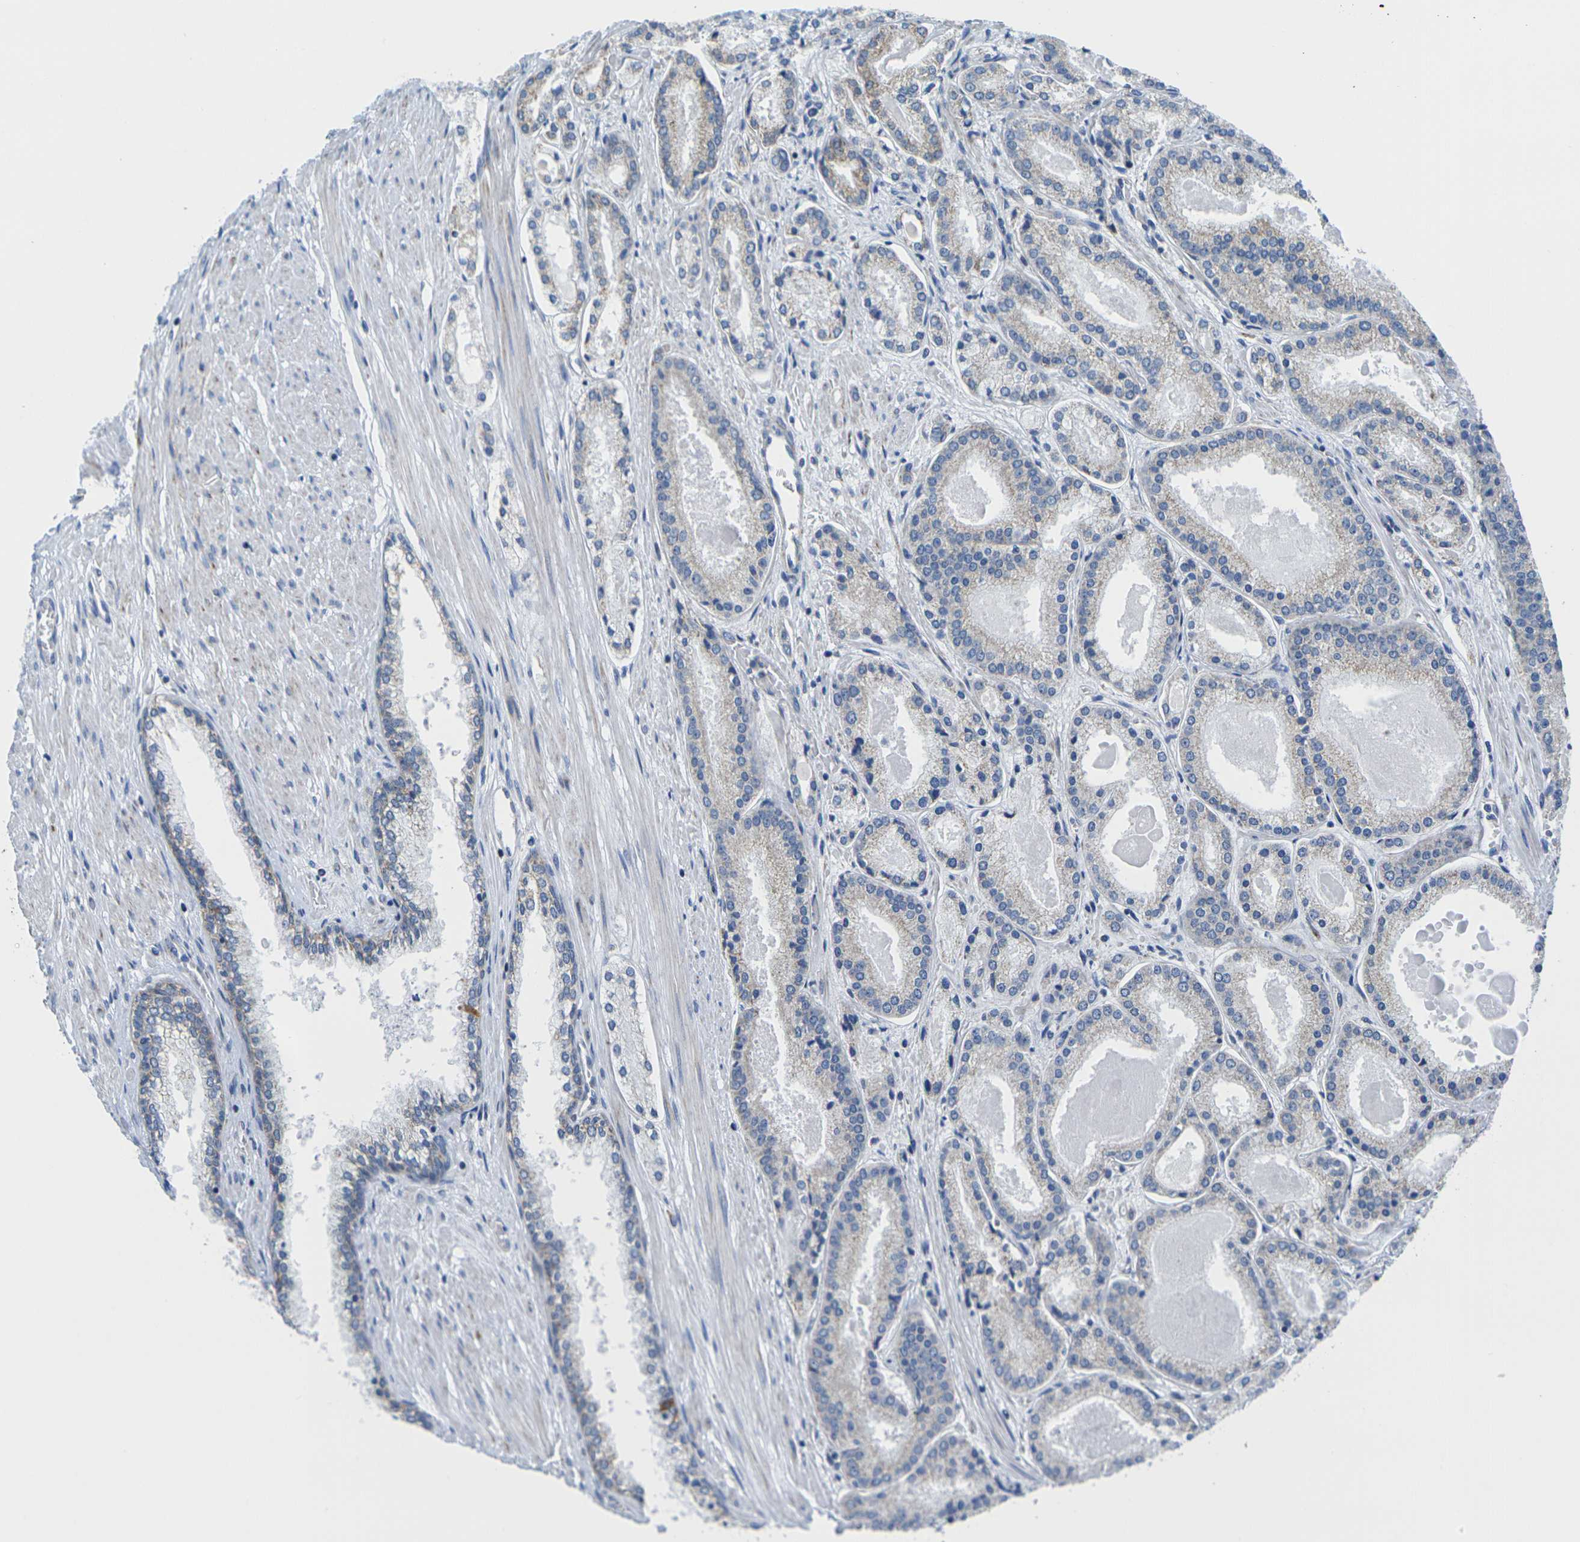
{"staining": {"intensity": "negative", "quantity": "none", "location": "none"}, "tissue": "prostate cancer", "cell_type": "Tumor cells", "image_type": "cancer", "snomed": [{"axis": "morphology", "description": "Adenocarcinoma, Low grade"}, {"axis": "topography", "description": "Prostate"}], "caption": "Immunohistochemistry of human prostate cancer displays no expression in tumor cells.", "gene": "TMEM204", "patient": {"sex": "male", "age": 59}}